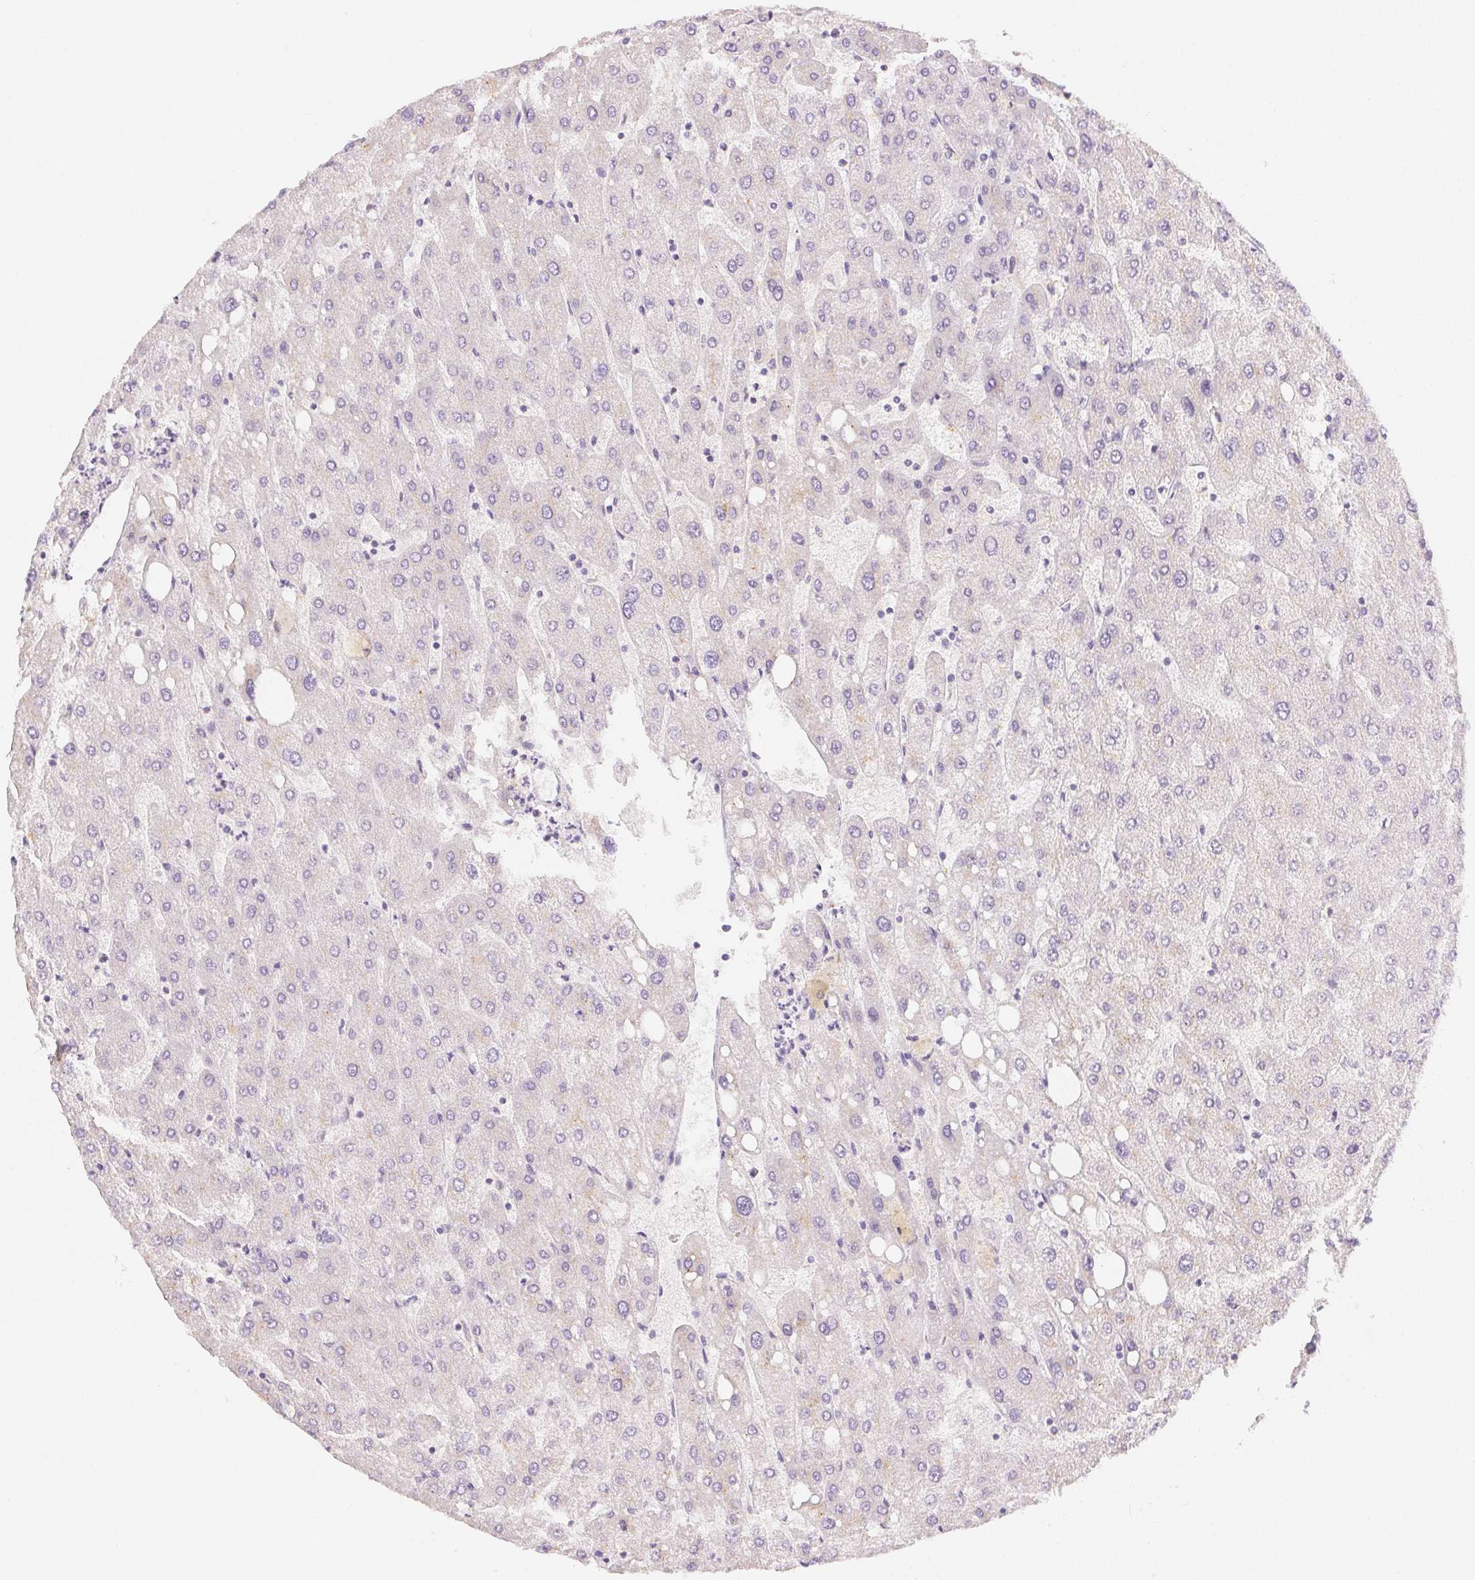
{"staining": {"intensity": "negative", "quantity": "none", "location": "none"}, "tissue": "liver", "cell_type": "Cholangiocytes", "image_type": "normal", "snomed": [{"axis": "morphology", "description": "Normal tissue, NOS"}, {"axis": "topography", "description": "Liver"}], "caption": "An immunohistochemistry (IHC) image of benign liver is shown. There is no staining in cholangiocytes of liver.", "gene": "SLC5A2", "patient": {"sex": "male", "age": 67}}